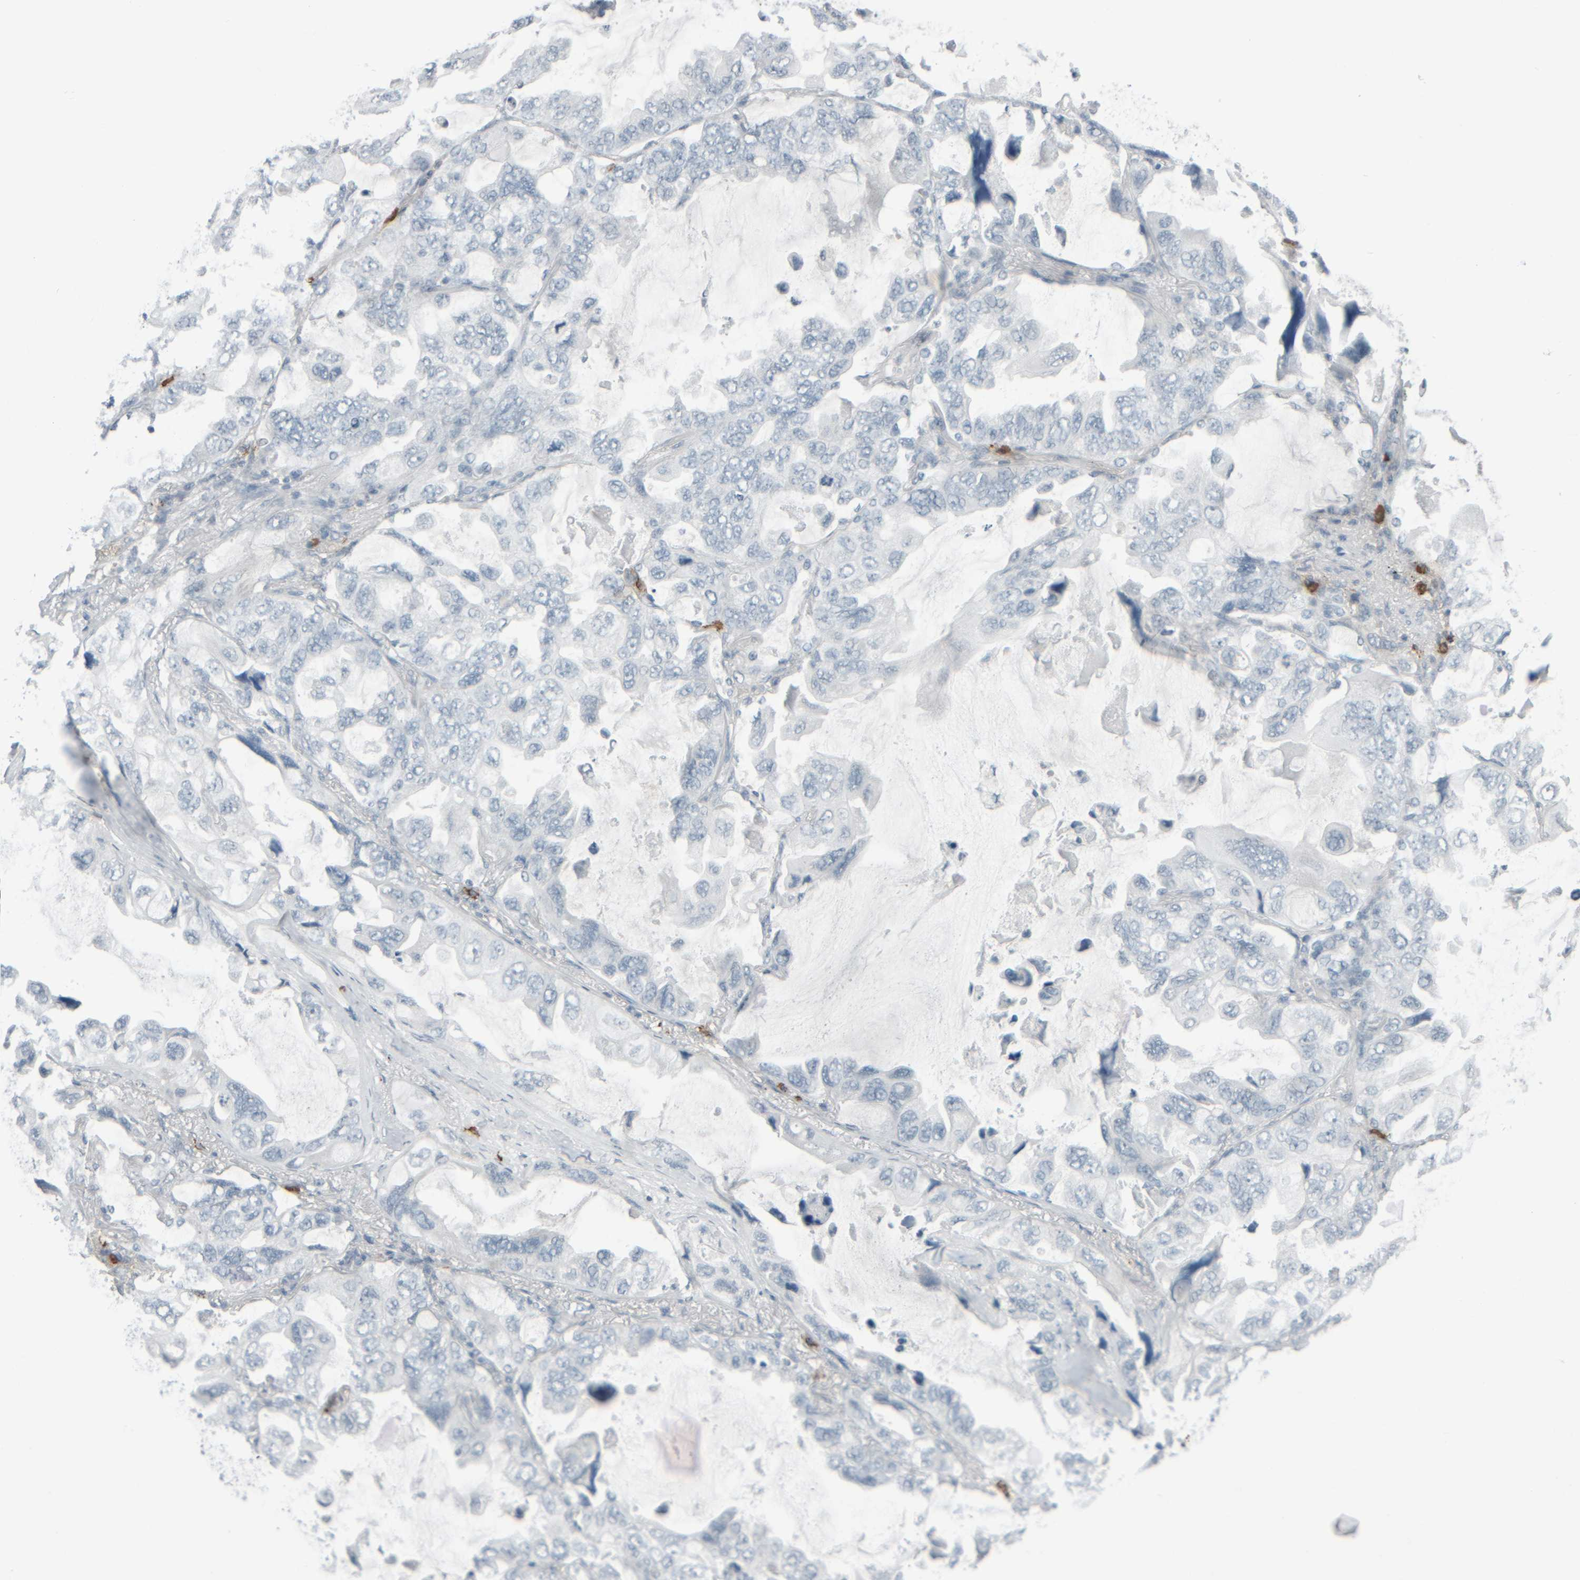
{"staining": {"intensity": "negative", "quantity": "none", "location": "none"}, "tissue": "lung cancer", "cell_type": "Tumor cells", "image_type": "cancer", "snomed": [{"axis": "morphology", "description": "Squamous cell carcinoma, NOS"}, {"axis": "topography", "description": "Lung"}], "caption": "DAB immunohistochemical staining of squamous cell carcinoma (lung) exhibits no significant positivity in tumor cells.", "gene": "TPSAB1", "patient": {"sex": "female", "age": 73}}